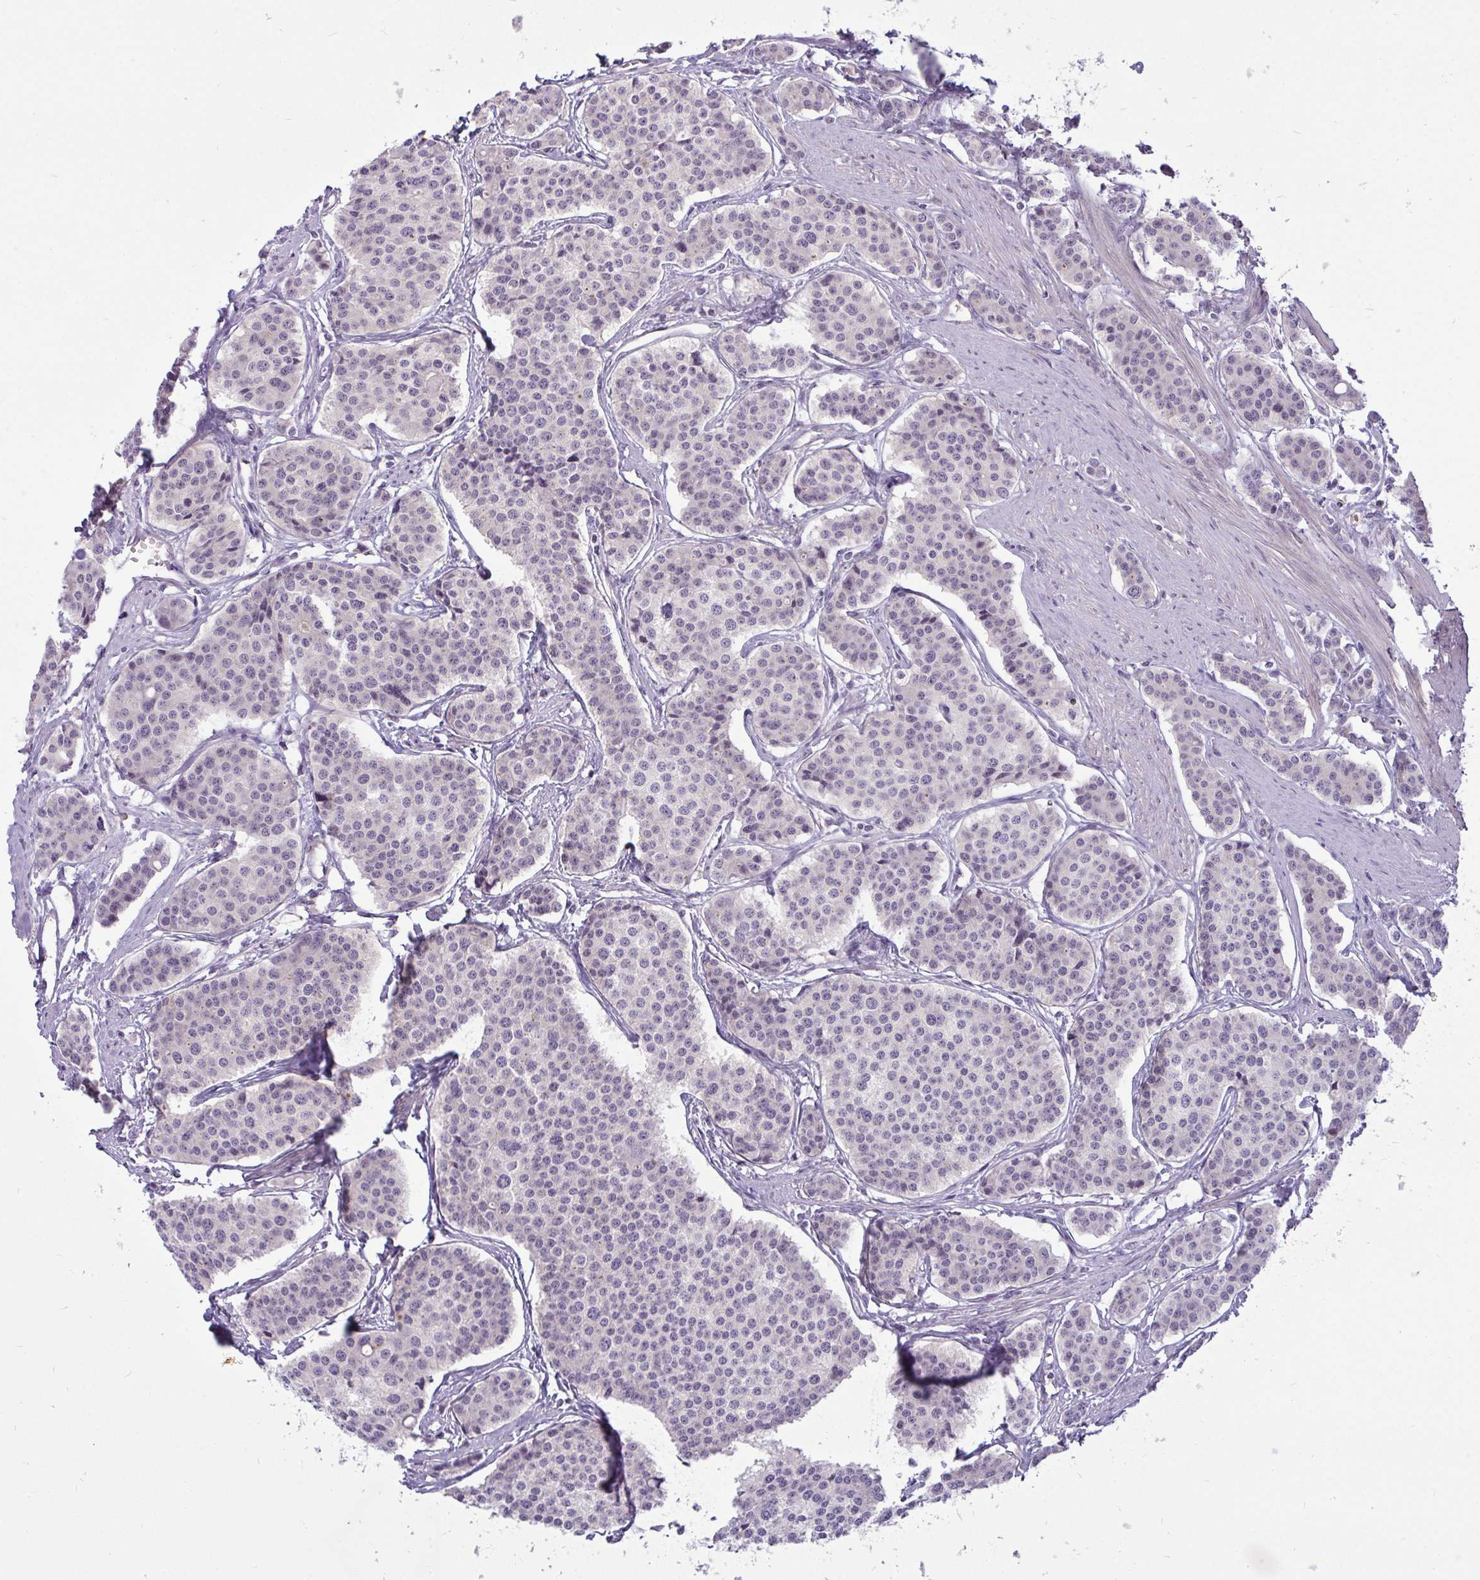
{"staining": {"intensity": "negative", "quantity": "none", "location": "none"}, "tissue": "carcinoid", "cell_type": "Tumor cells", "image_type": "cancer", "snomed": [{"axis": "morphology", "description": "Carcinoid, malignant, NOS"}, {"axis": "topography", "description": "Small intestine"}], "caption": "IHC of human carcinoid exhibits no positivity in tumor cells.", "gene": "DZIP1", "patient": {"sex": "male", "age": 60}}